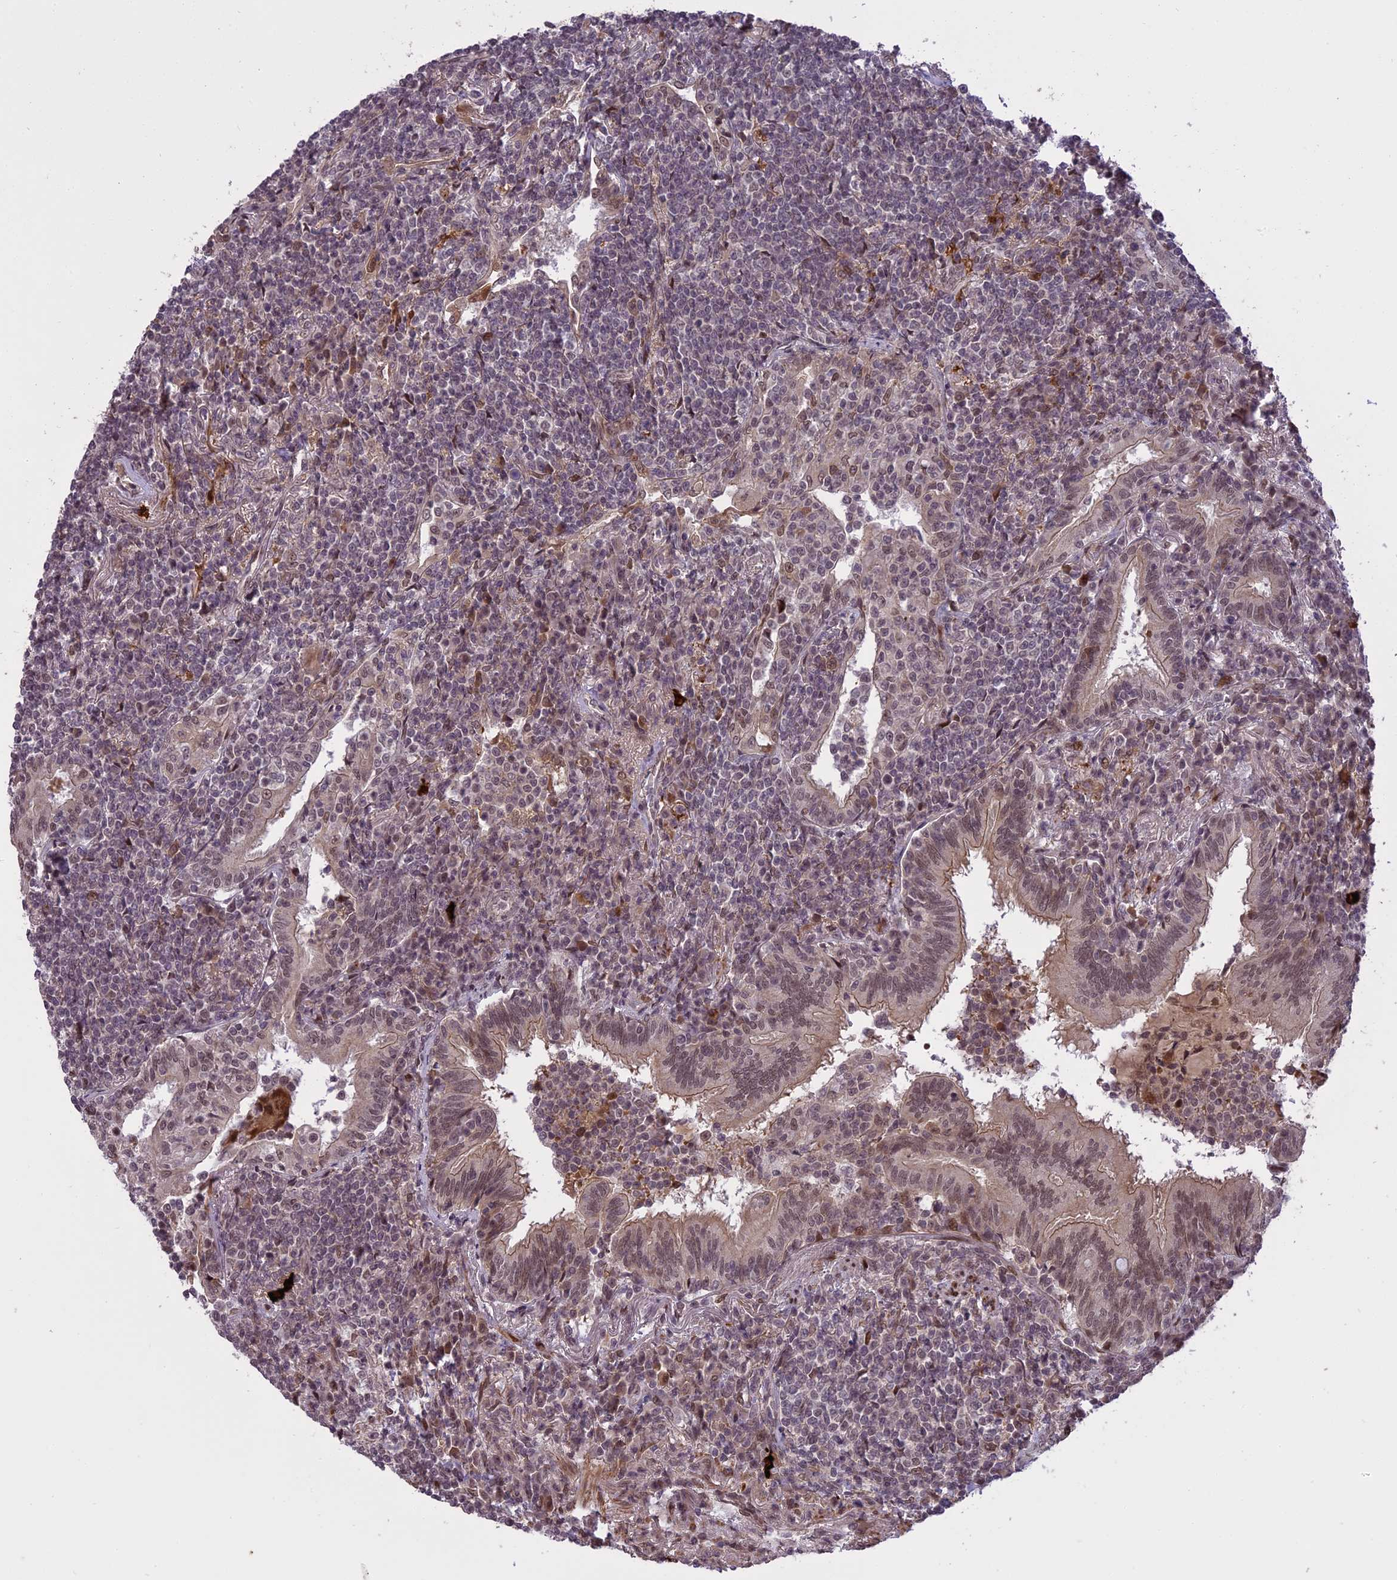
{"staining": {"intensity": "weak", "quantity": "25%-75%", "location": "nuclear"}, "tissue": "lymphoma", "cell_type": "Tumor cells", "image_type": "cancer", "snomed": [{"axis": "morphology", "description": "Malignant lymphoma, non-Hodgkin's type, Low grade"}, {"axis": "topography", "description": "Lung"}], "caption": "Protein staining of lymphoma tissue demonstrates weak nuclear staining in about 25%-75% of tumor cells. (Stains: DAB (3,3'-diaminobenzidine) in brown, nuclei in blue, Microscopy: brightfield microscopy at high magnification).", "gene": "PRELID2", "patient": {"sex": "female", "age": 71}}